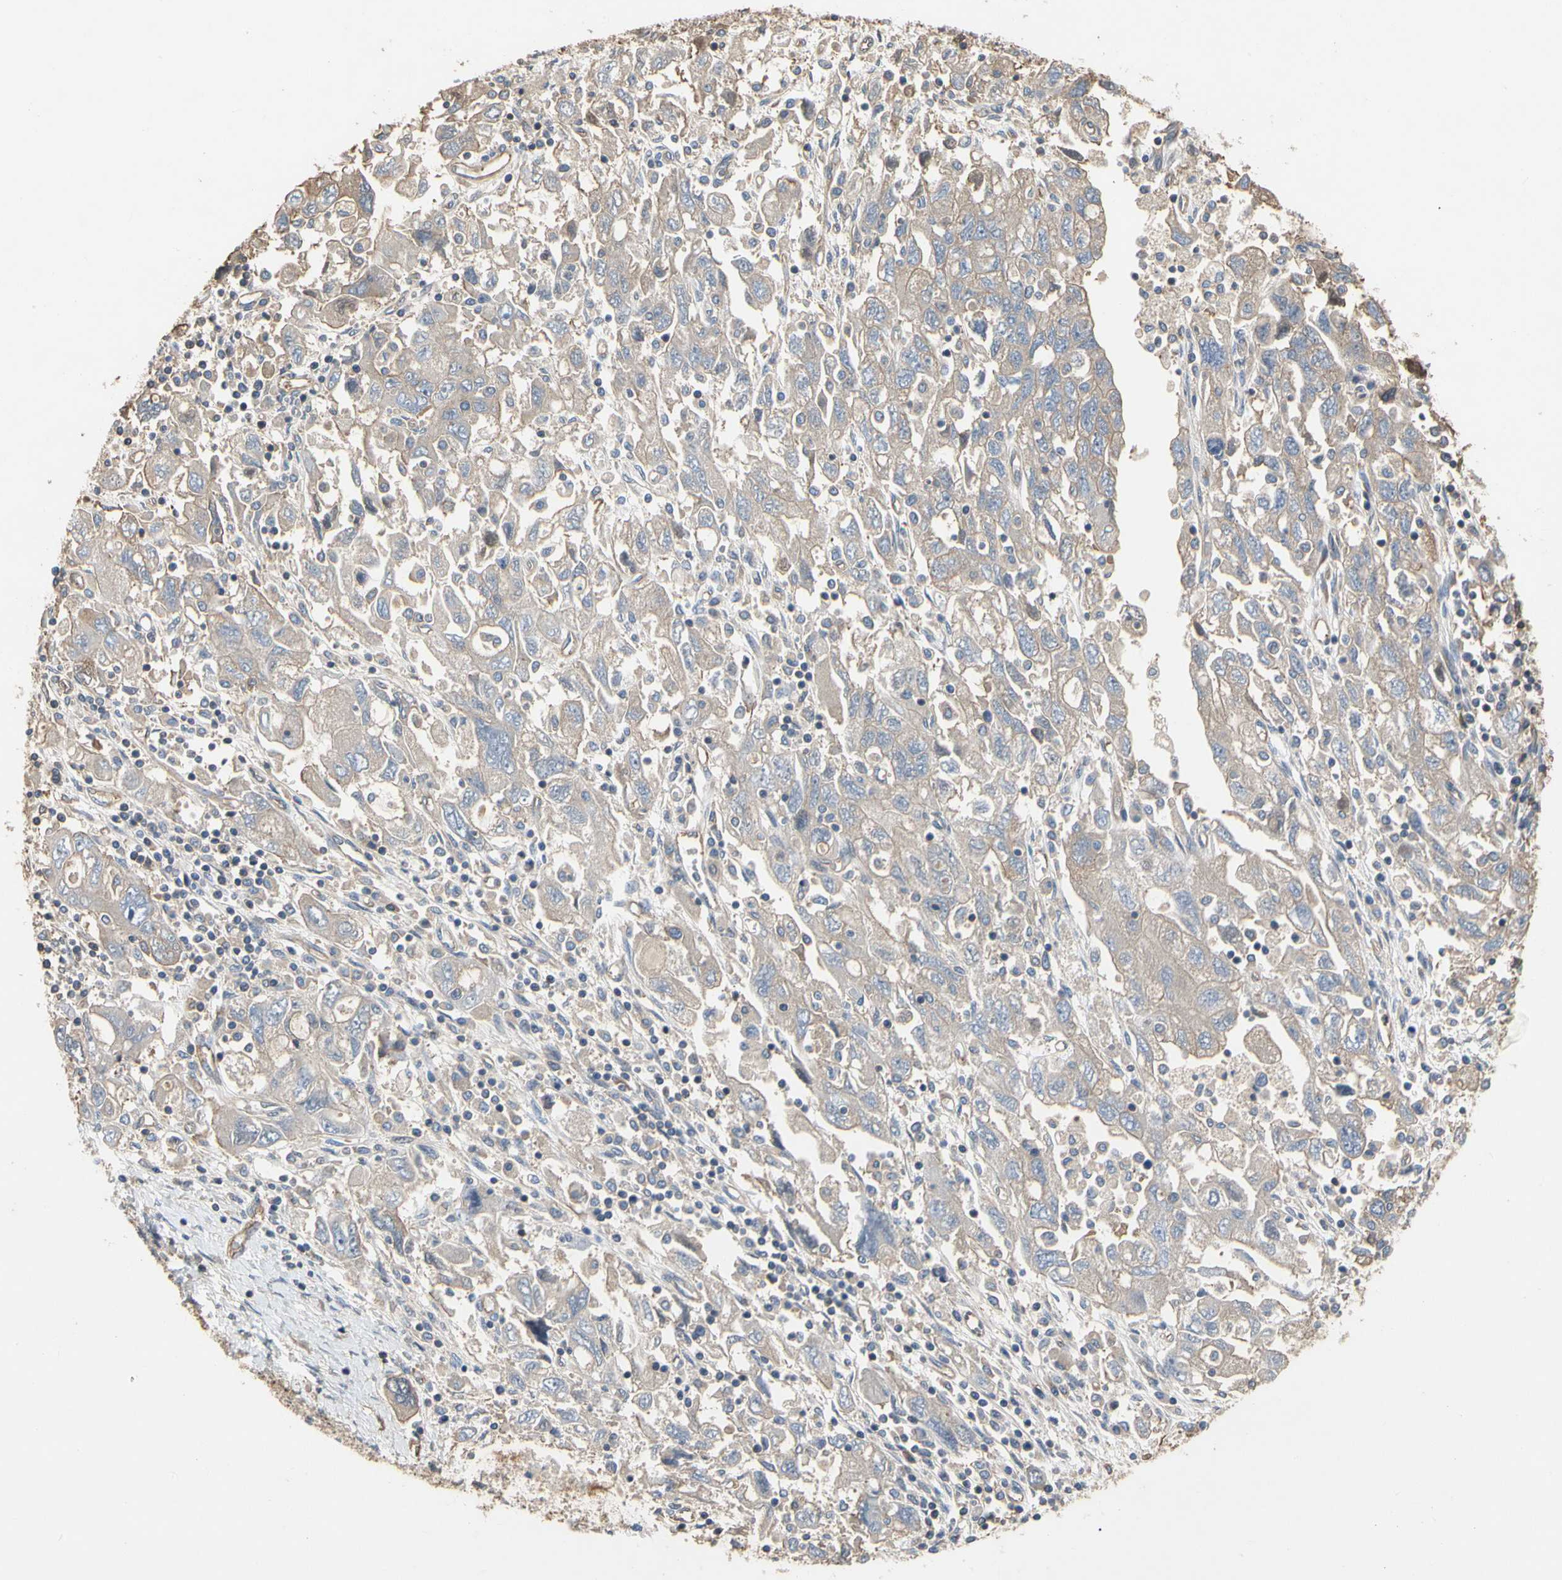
{"staining": {"intensity": "weak", "quantity": "25%-75%", "location": "cytoplasmic/membranous"}, "tissue": "ovarian cancer", "cell_type": "Tumor cells", "image_type": "cancer", "snomed": [{"axis": "morphology", "description": "Carcinoma, NOS"}, {"axis": "morphology", "description": "Cystadenocarcinoma, serous, NOS"}, {"axis": "topography", "description": "Ovary"}], "caption": "A histopathology image showing weak cytoplasmic/membranous staining in about 25%-75% of tumor cells in ovarian cancer (carcinoma), as visualized by brown immunohistochemical staining.", "gene": "PDZK1", "patient": {"sex": "female", "age": 69}}